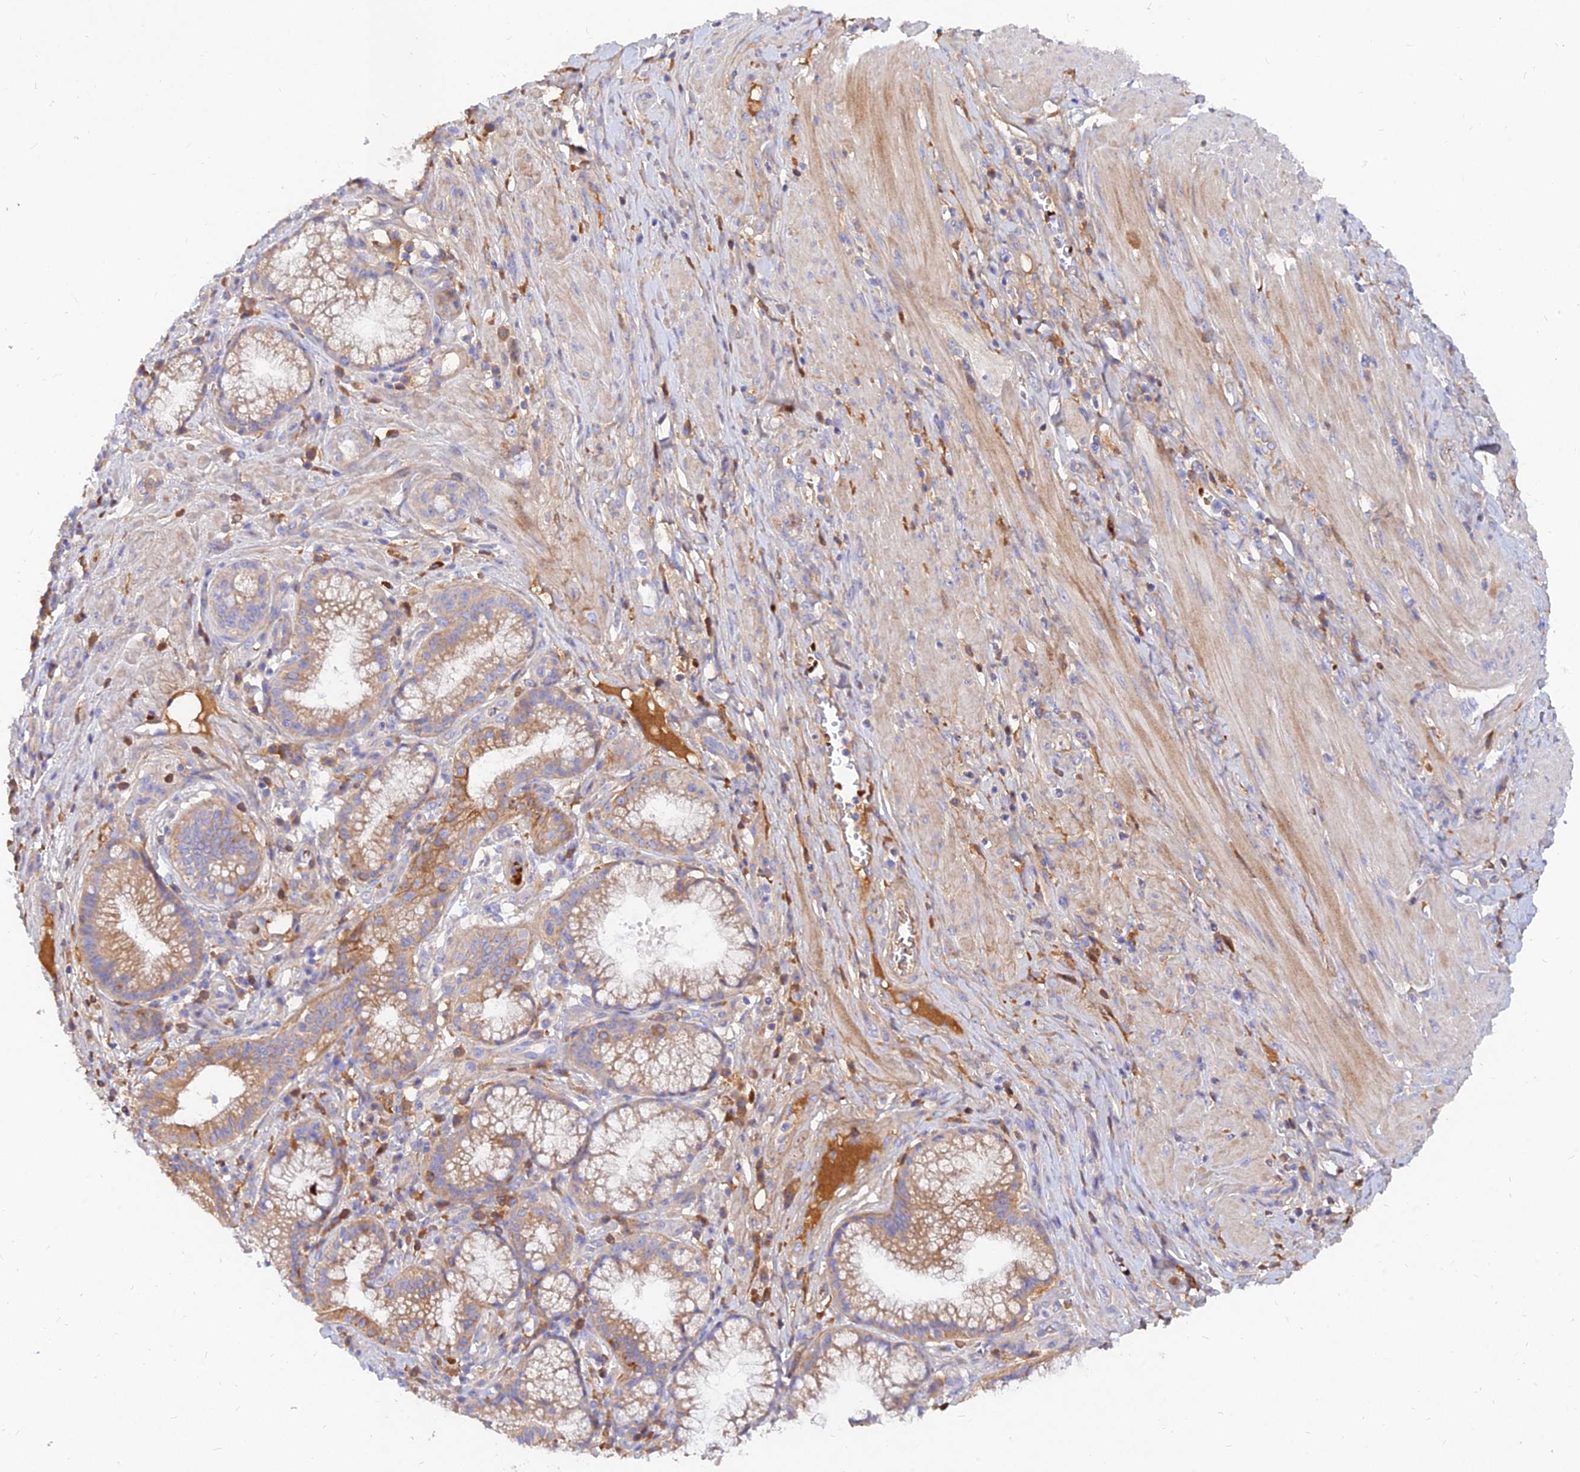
{"staining": {"intensity": "moderate", "quantity": "25%-75%", "location": "cytoplasmic/membranous"}, "tissue": "pancreatic cancer", "cell_type": "Tumor cells", "image_type": "cancer", "snomed": [{"axis": "morphology", "description": "Adenocarcinoma, NOS"}, {"axis": "topography", "description": "Pancreas"}], "caption": "DAB immunohistochemical staining of pancreatic cancer exhibits moderate cytoplasmic/membranous protein positivity in approximately 25%-75% of tumor cells. (DAB = brown stain, brightfield microscopy at high magnification).", "gene": "MROH1", "patient": {"sex": "male", "age": 72}}